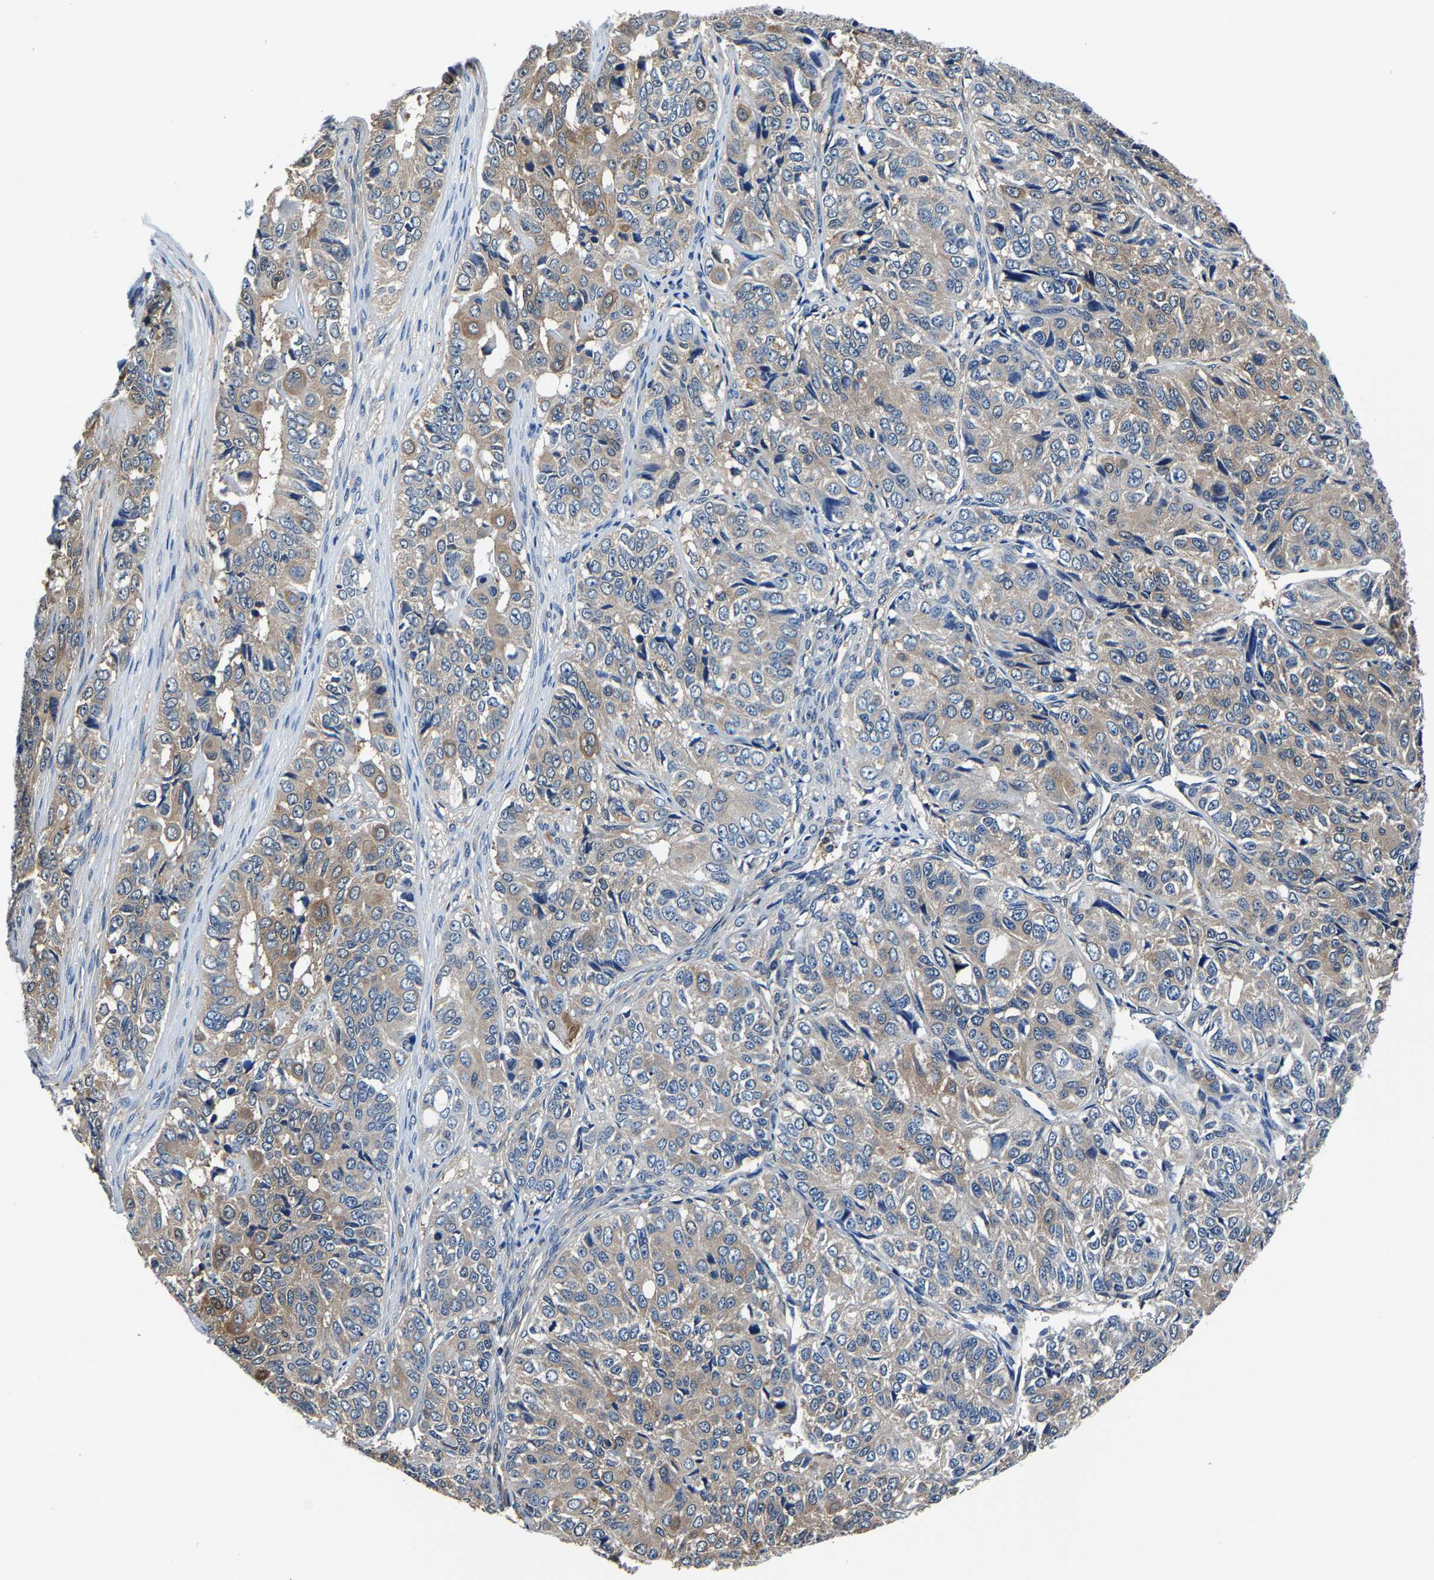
{"staining": {"intensity": "weak", "quantity": "25%-75%", "location": "cytoplasmic/membranous"}, "tissue": "ovarian cancer", "cell_type": "Tumor cells", "image_type": "cancer", "snomed": [{"axis": "morphology", "description": "Carcinoma, endometroid"}, {"axis": "topography", "description": "Ovary"}], "caption": "Weak cytoplasmic/membranous positivity is present in approximately 25%-75% of tumor cells in endometroid carcinoma (ovarian).", "gene": "ALDOB", "patient": {"sex": "female", "age": 51}}